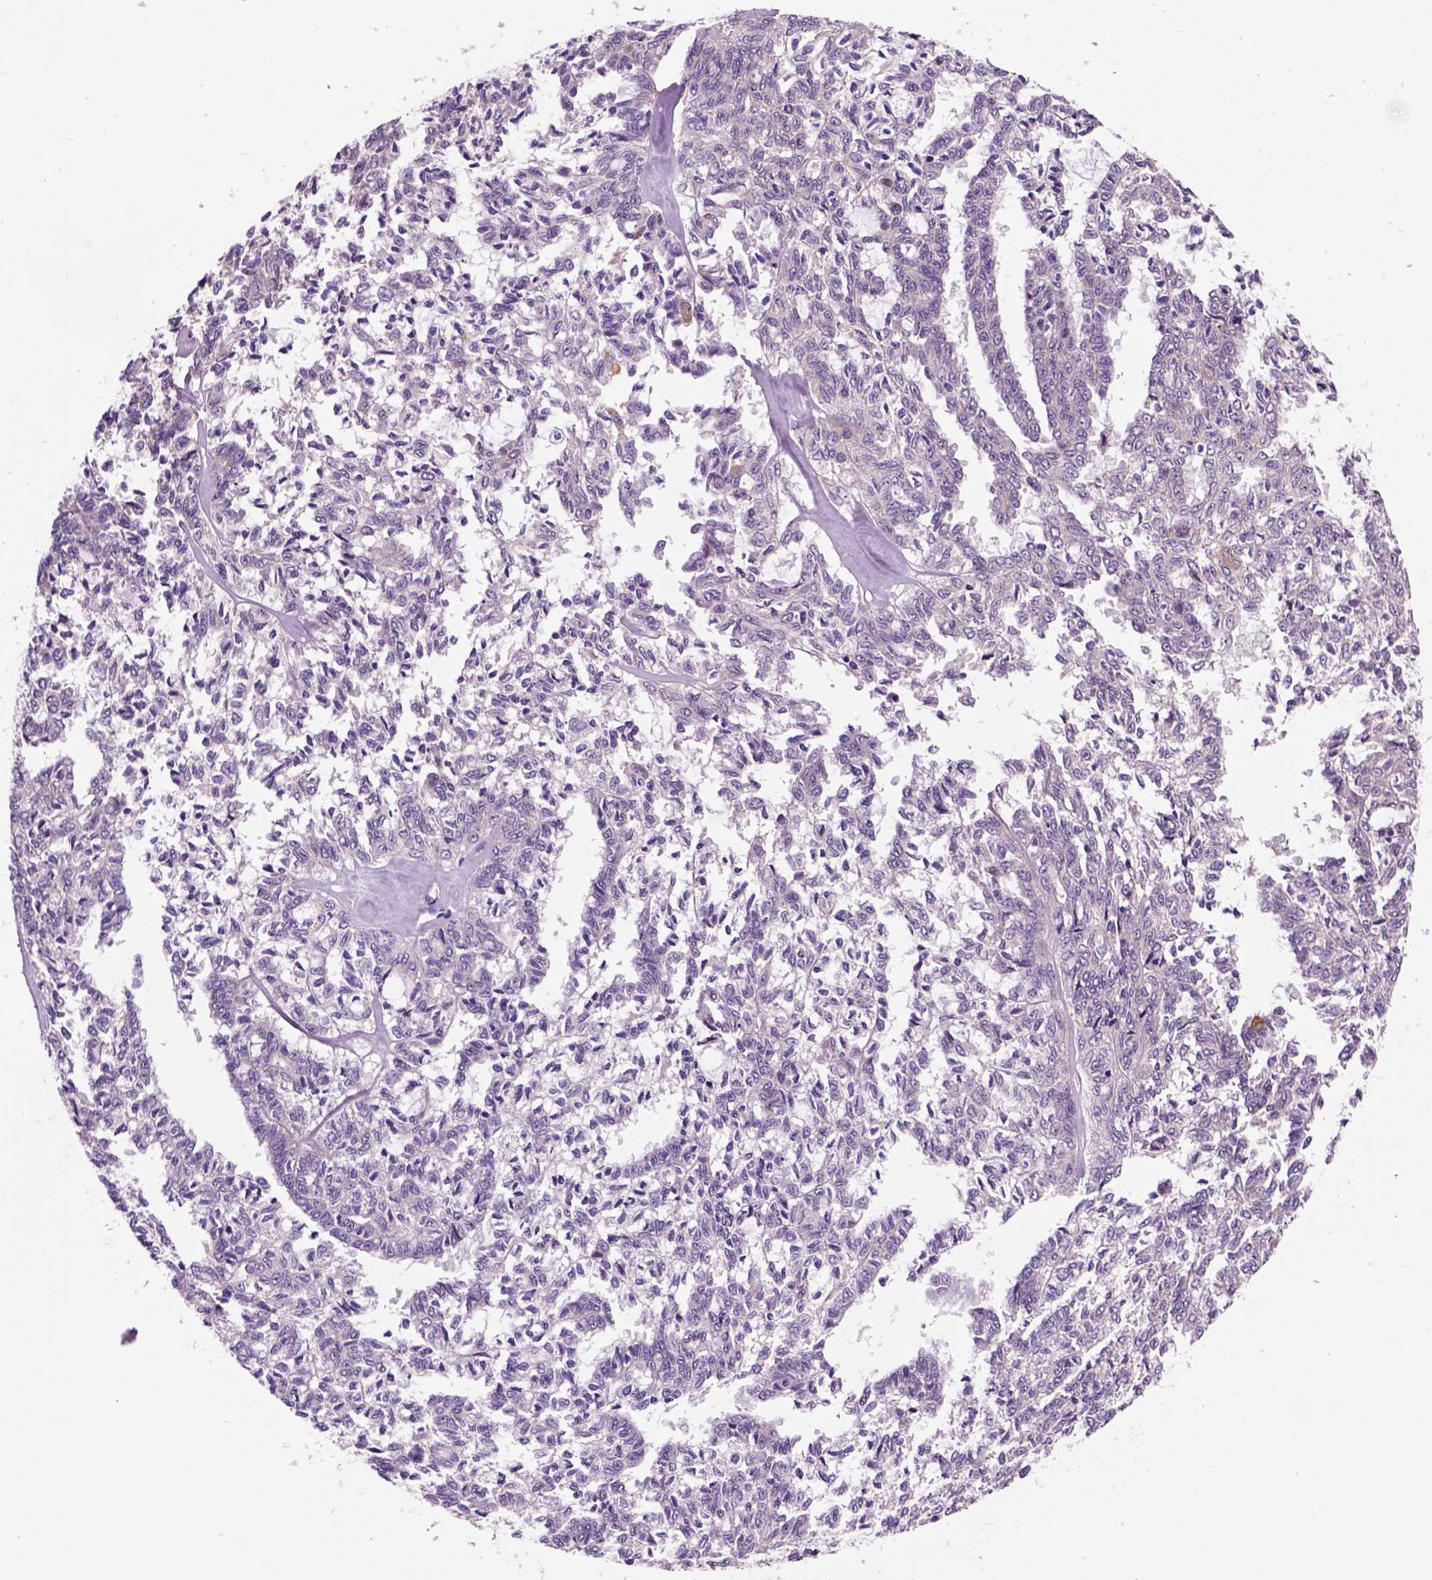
{"staining": {"intensity": "negative", "quantity": "none", "location": "none"}, "tissue": "ovarian cancer", "cell_type": "Tumor cells", "image_type": "cancer", "snomed": [{"axis": "morphology", "description": "Cystadenocarcinoma, serous, NOS"}, {"axis": "topography", "description": "Ovary"}], "caption": "Tumor cells are negative for brown protein staining in ovarian serous cystadenocarcinoma. (DAB (3,3'-diaminobenzidine) immunohistochemistry, high magnification).", "gene": "PIAS3", "patient": {"sex": "female", "age": 71}}